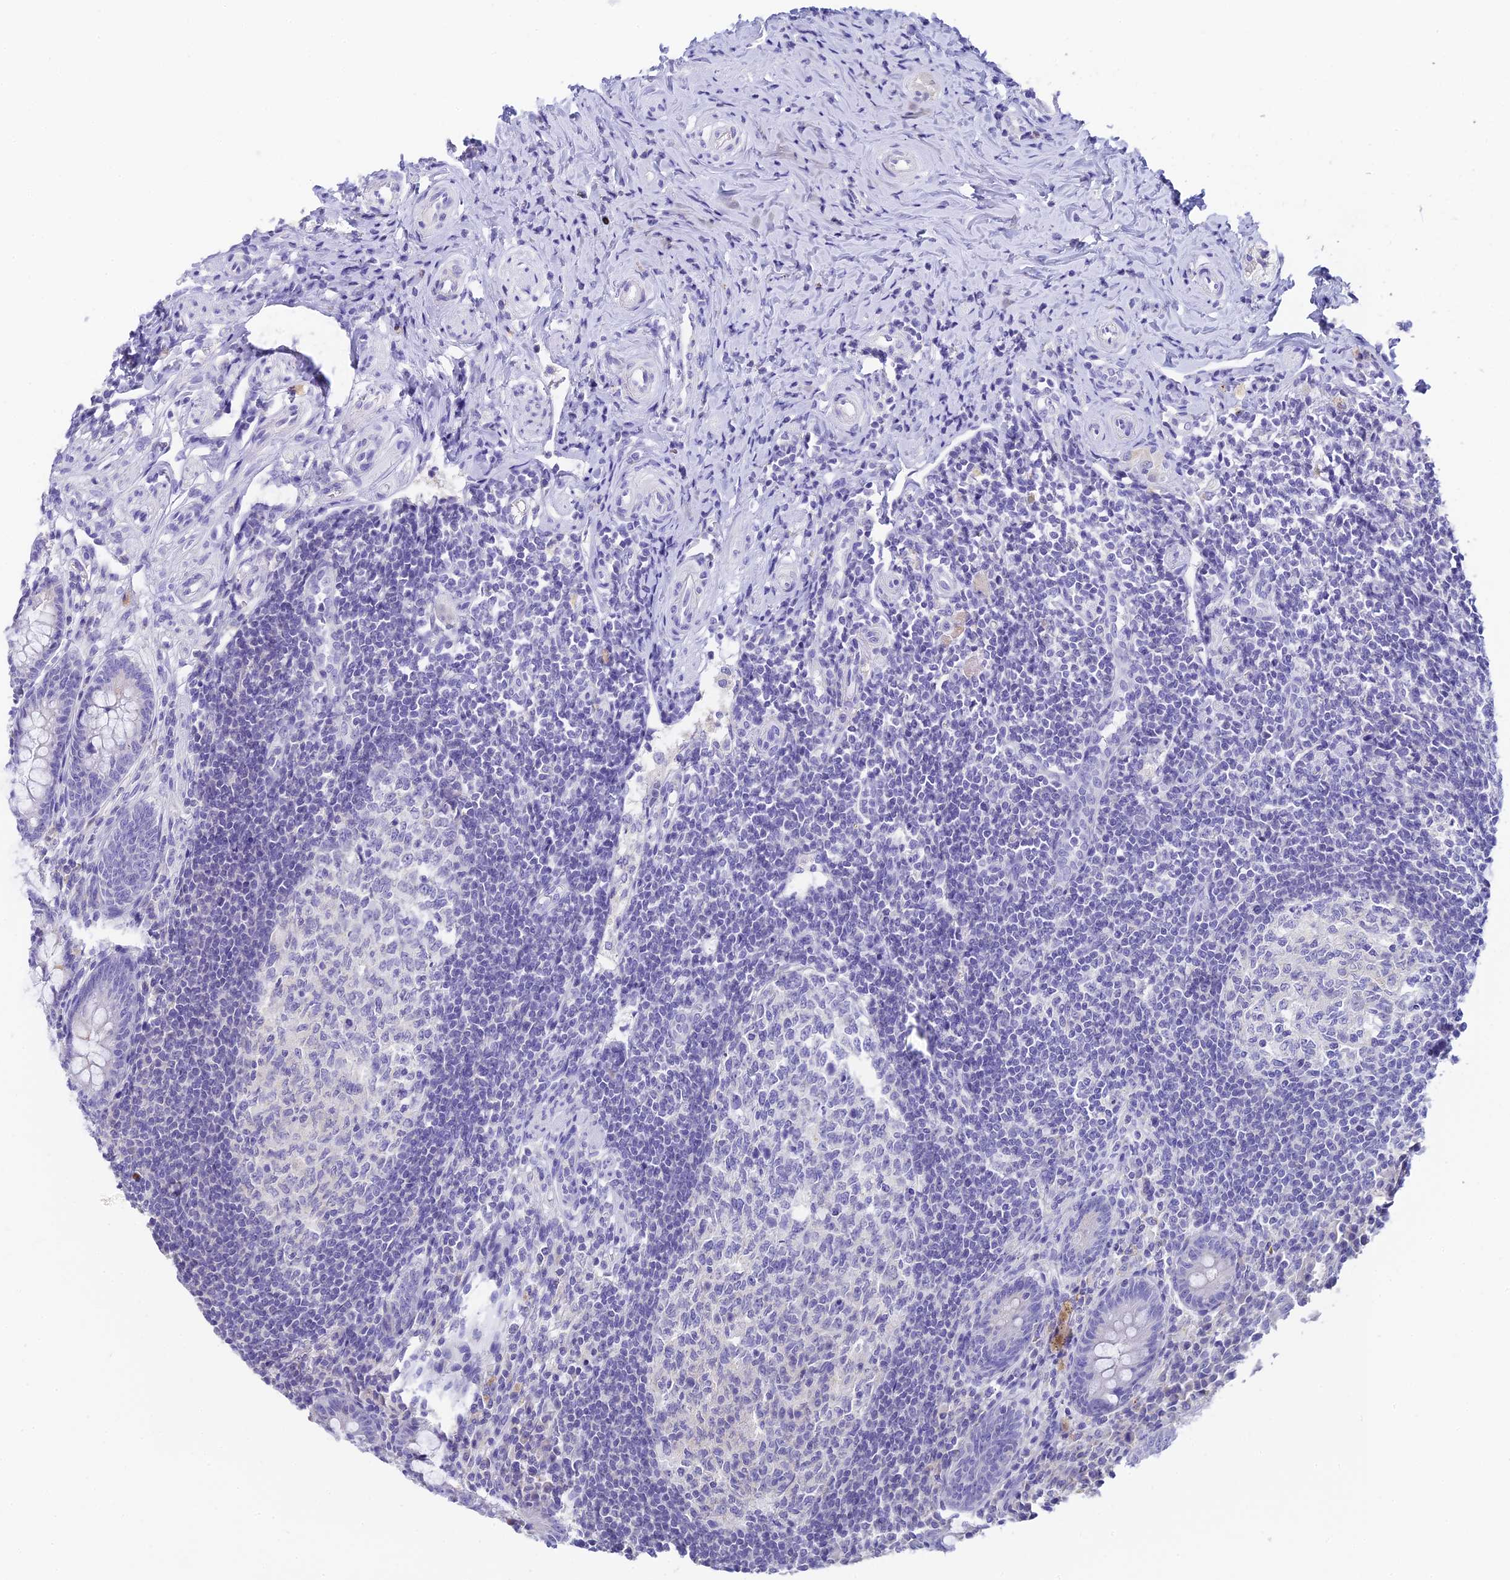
{"staining": {"intensity": "negative", "quantity": "none", "location": "none"}, "tissue": "appendix", "cell_type": "Glandular cells", "image_type": "normal", "snomed": [{"axis": "morphology", "description": "Normal tissue, NOS"}, {"axis": "topography", "description": "Appendix"}], "caption": "IHC image of unremarkable appendix stained for a protein (brown), which demonstrates no staining in glandular cells.", "gene": "C12orf29", "patient": {"sex": "female", "age": 33}}